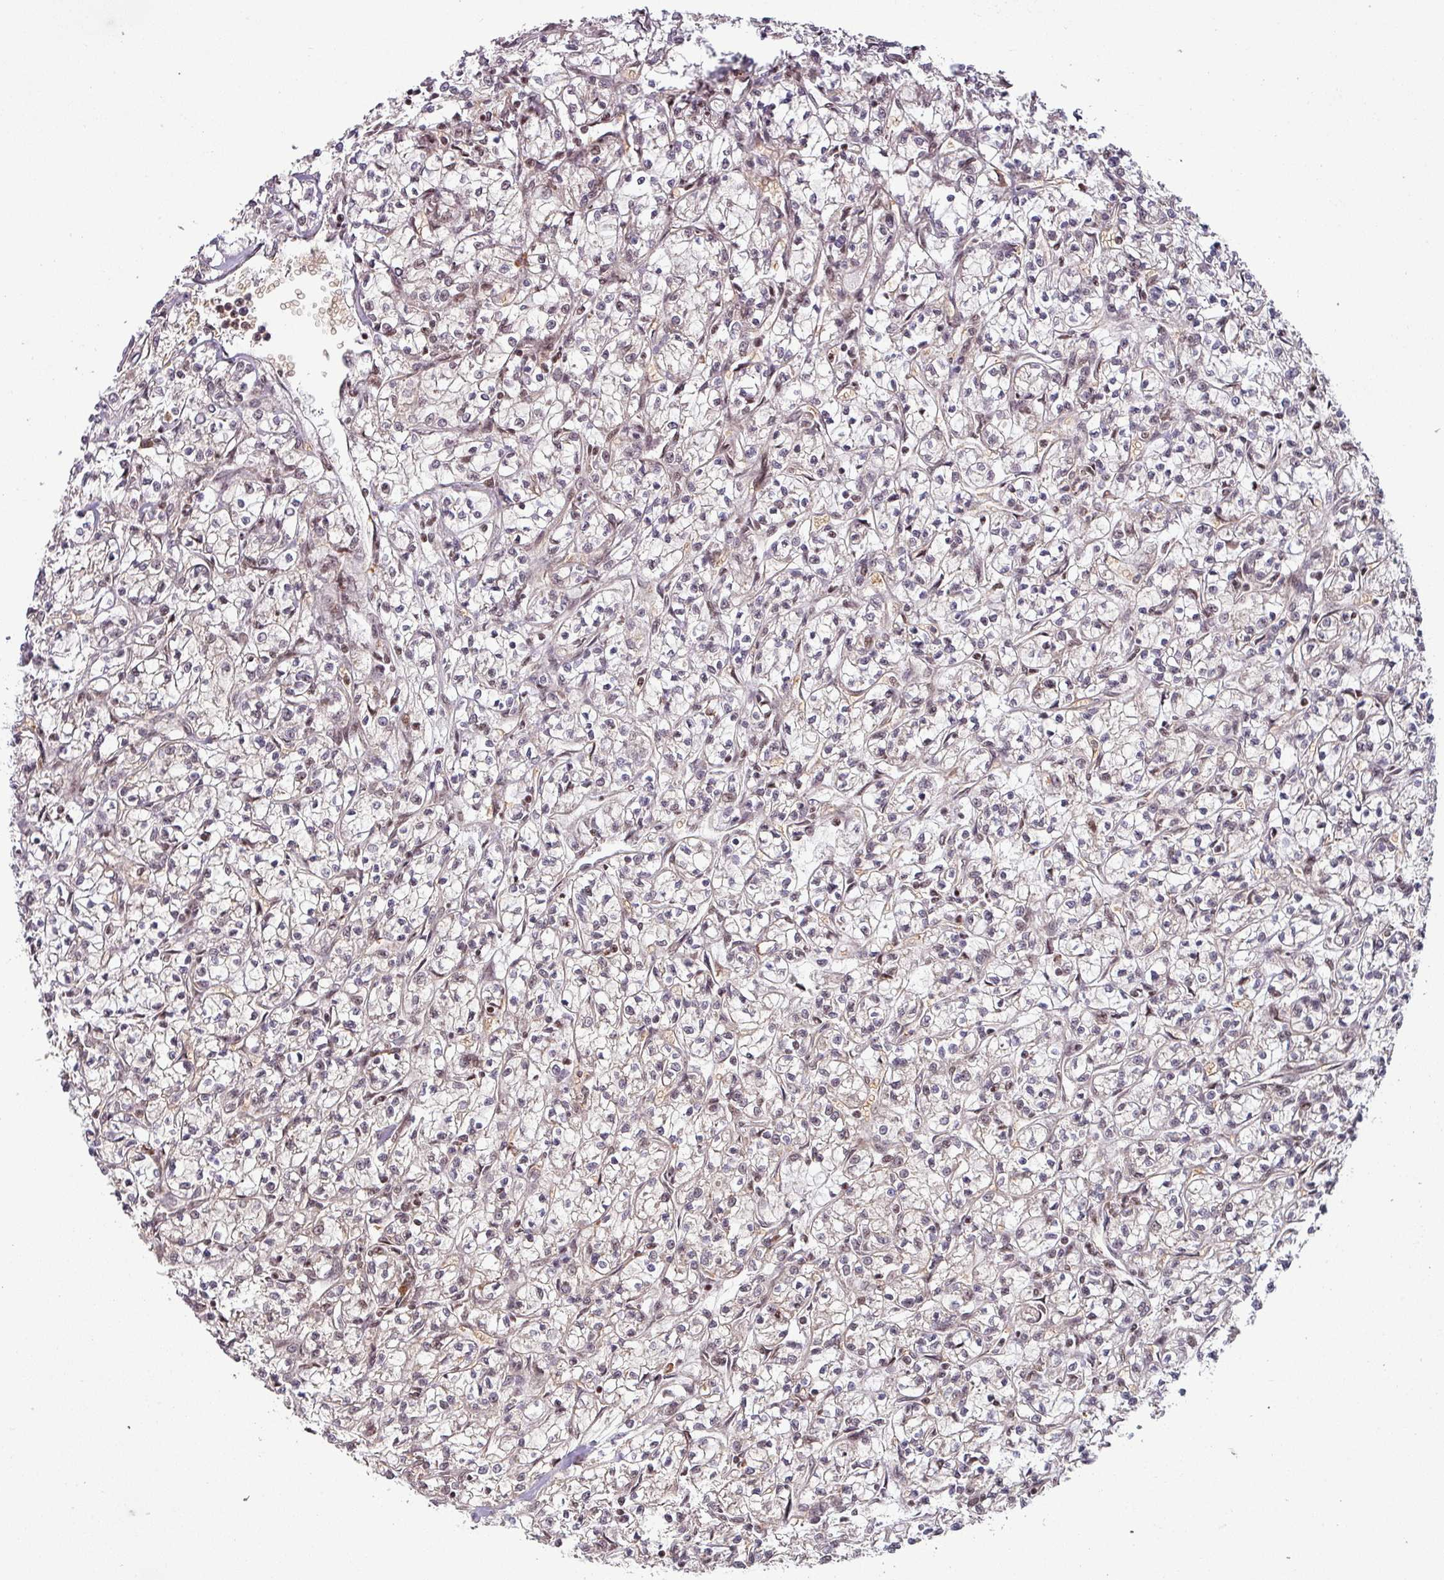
{"staining": {"intensity": "weak", "quantity": "<25%", "location": "cytoplasmic/membranous,nuclear"}, "tissue": "renal cancer", "cell_type": "Tumor cells", "image_type": "cancer", "snomed": [{"axis": "morphology", "description": "Adenocarcinoma, NOS"}, {"axis": "topography", "description": "Kidney"}], "caption": "Tumor cells are negative for brown protein staining in renal adenocarcinoma. Nuclei are stained in blue.", "gene": "PHF23", "patient": {"sex": "female", "age": 59}}